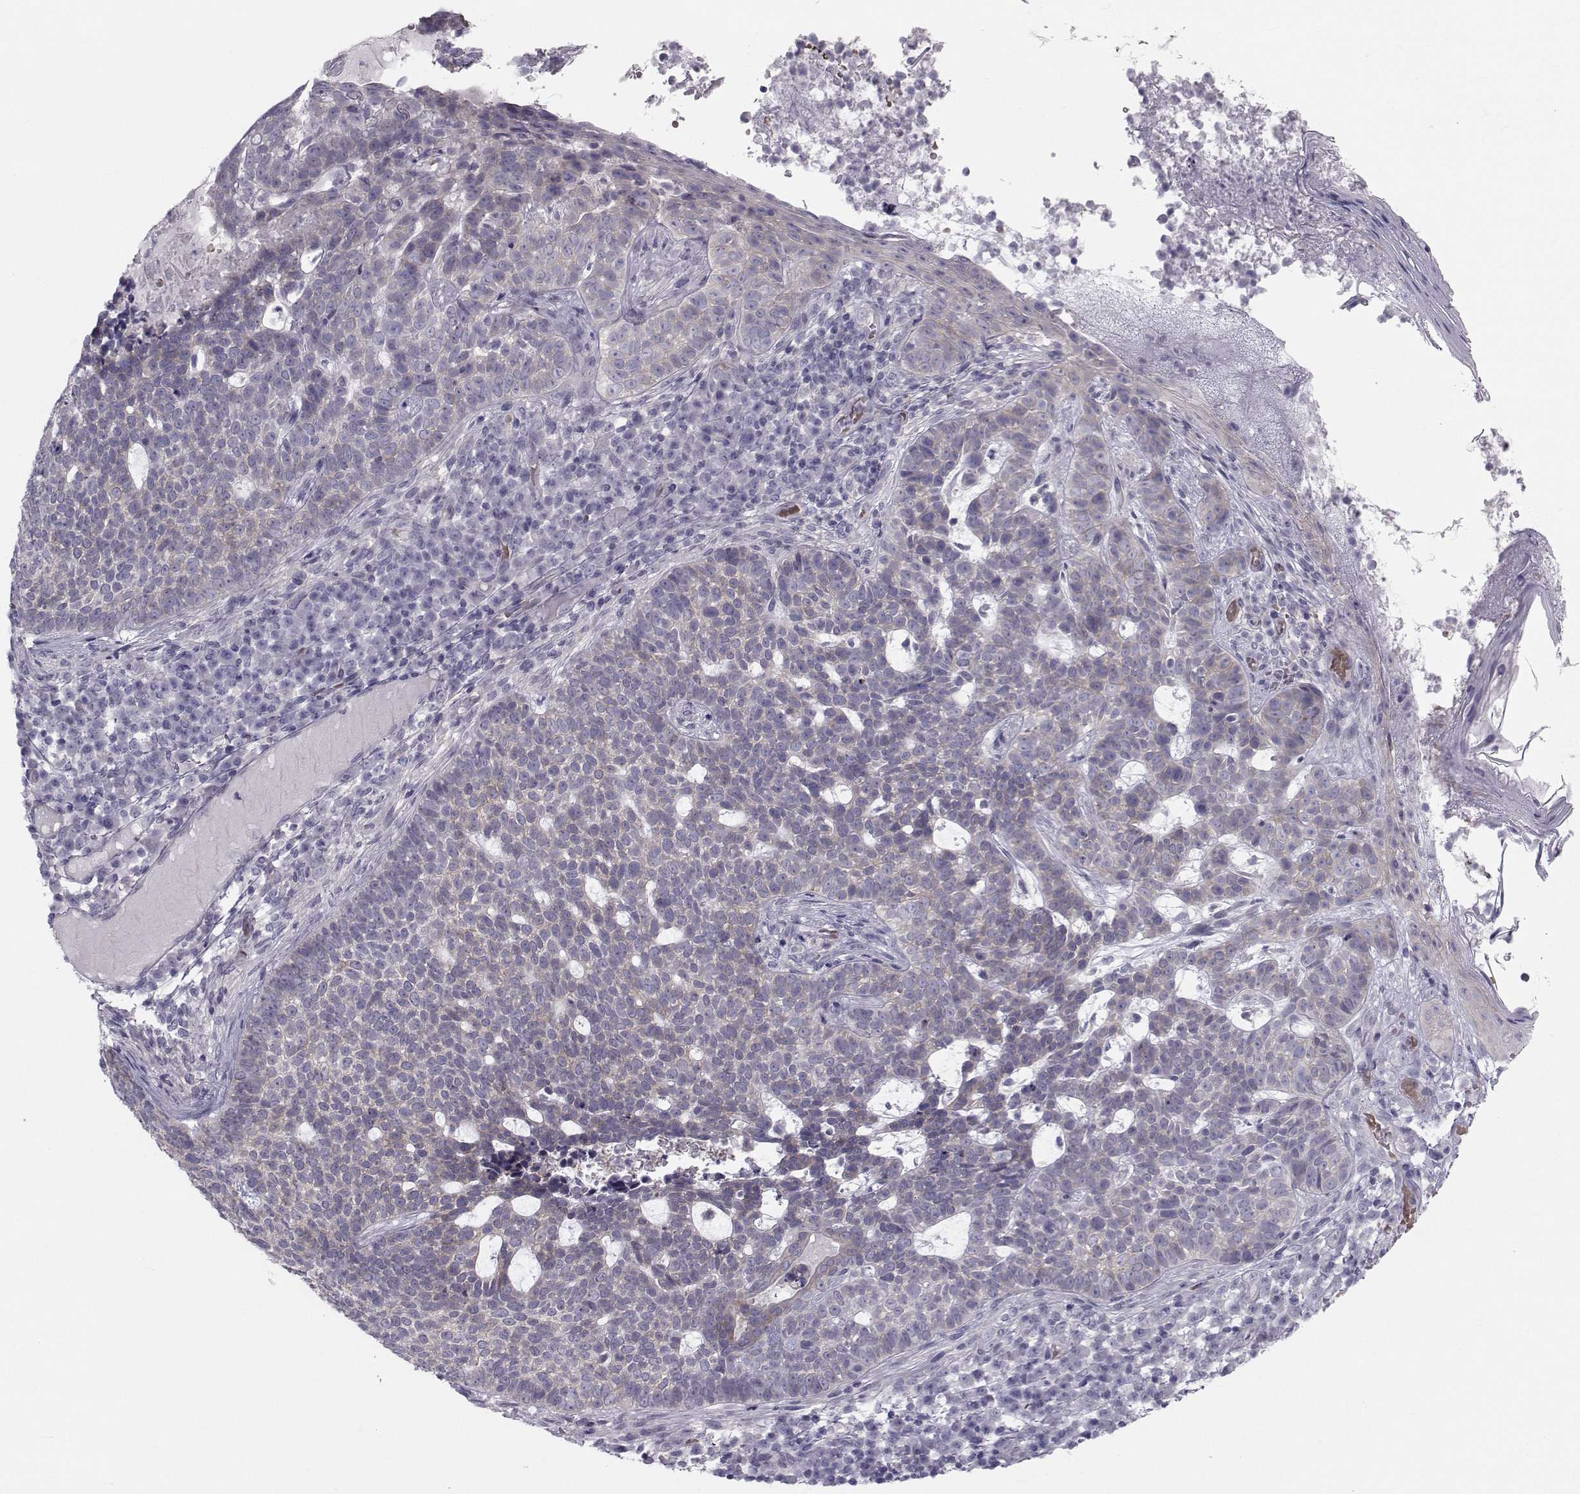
{"staining": {"intensity": "negative", "quantity": "none", "location": "none"}, "tissue": "skin cancer", "cell_type": "Tumor cells", "image_type": "cancer", "snomed": [{"axis": "morphology", "description": "Basal cell carcinoma"}, {"axis": "topography", "description": "Skin"}], "caption": "The histopathology image shows no staining of tumor cells in basal cell carcinoma (skin). The staining was performed using DAB (3,3'-diaminobenzidine) to visualize the protein expression in brown, while the nuclei were stained in blue with hematoxylin (Magnification: 20x).", "gene": "GARIN3", "patient": {"sex": "female", "age": 69}}